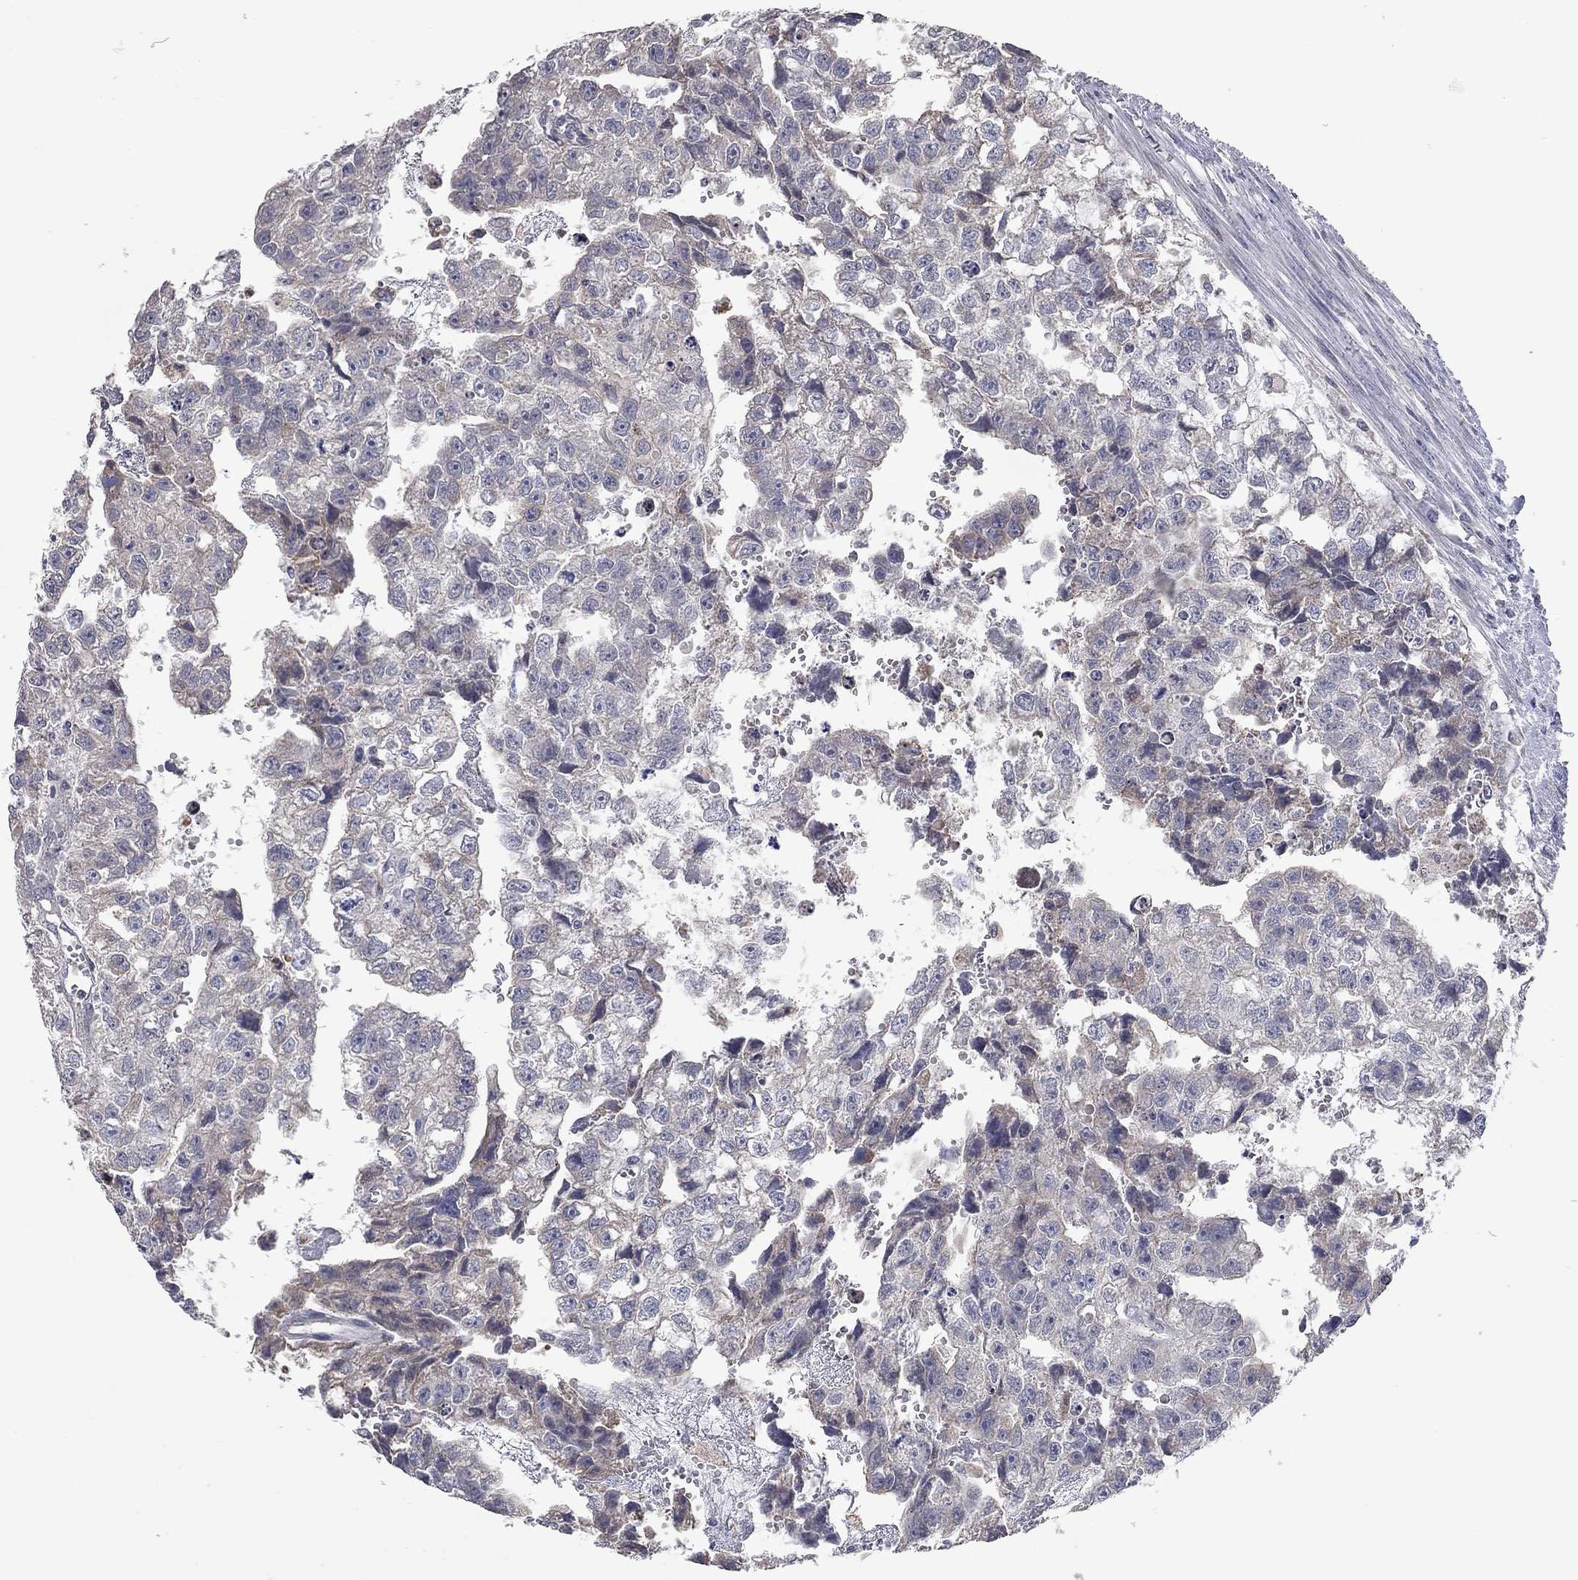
{"staining": {"intensity": "negative", "quantity": "none", "location": "none"}, "tissue": "testis cancer", "cell_type": "Tumor cells", "image_type": "cancer", "snomed": [{"axis": "morphology", "description": "Carcinoma, Embryonal, NOS"}, {"axis": "morphology", "description": "Teratoma, malignant, NOS"}, {"axis": "topography", "description": "Testis"}], "caption": "The IHC image has no significant positivity in tumor cells of testis cancer tissue.", "gene": "XAGE2", "patient": {"sex": "male", "age": 44}}